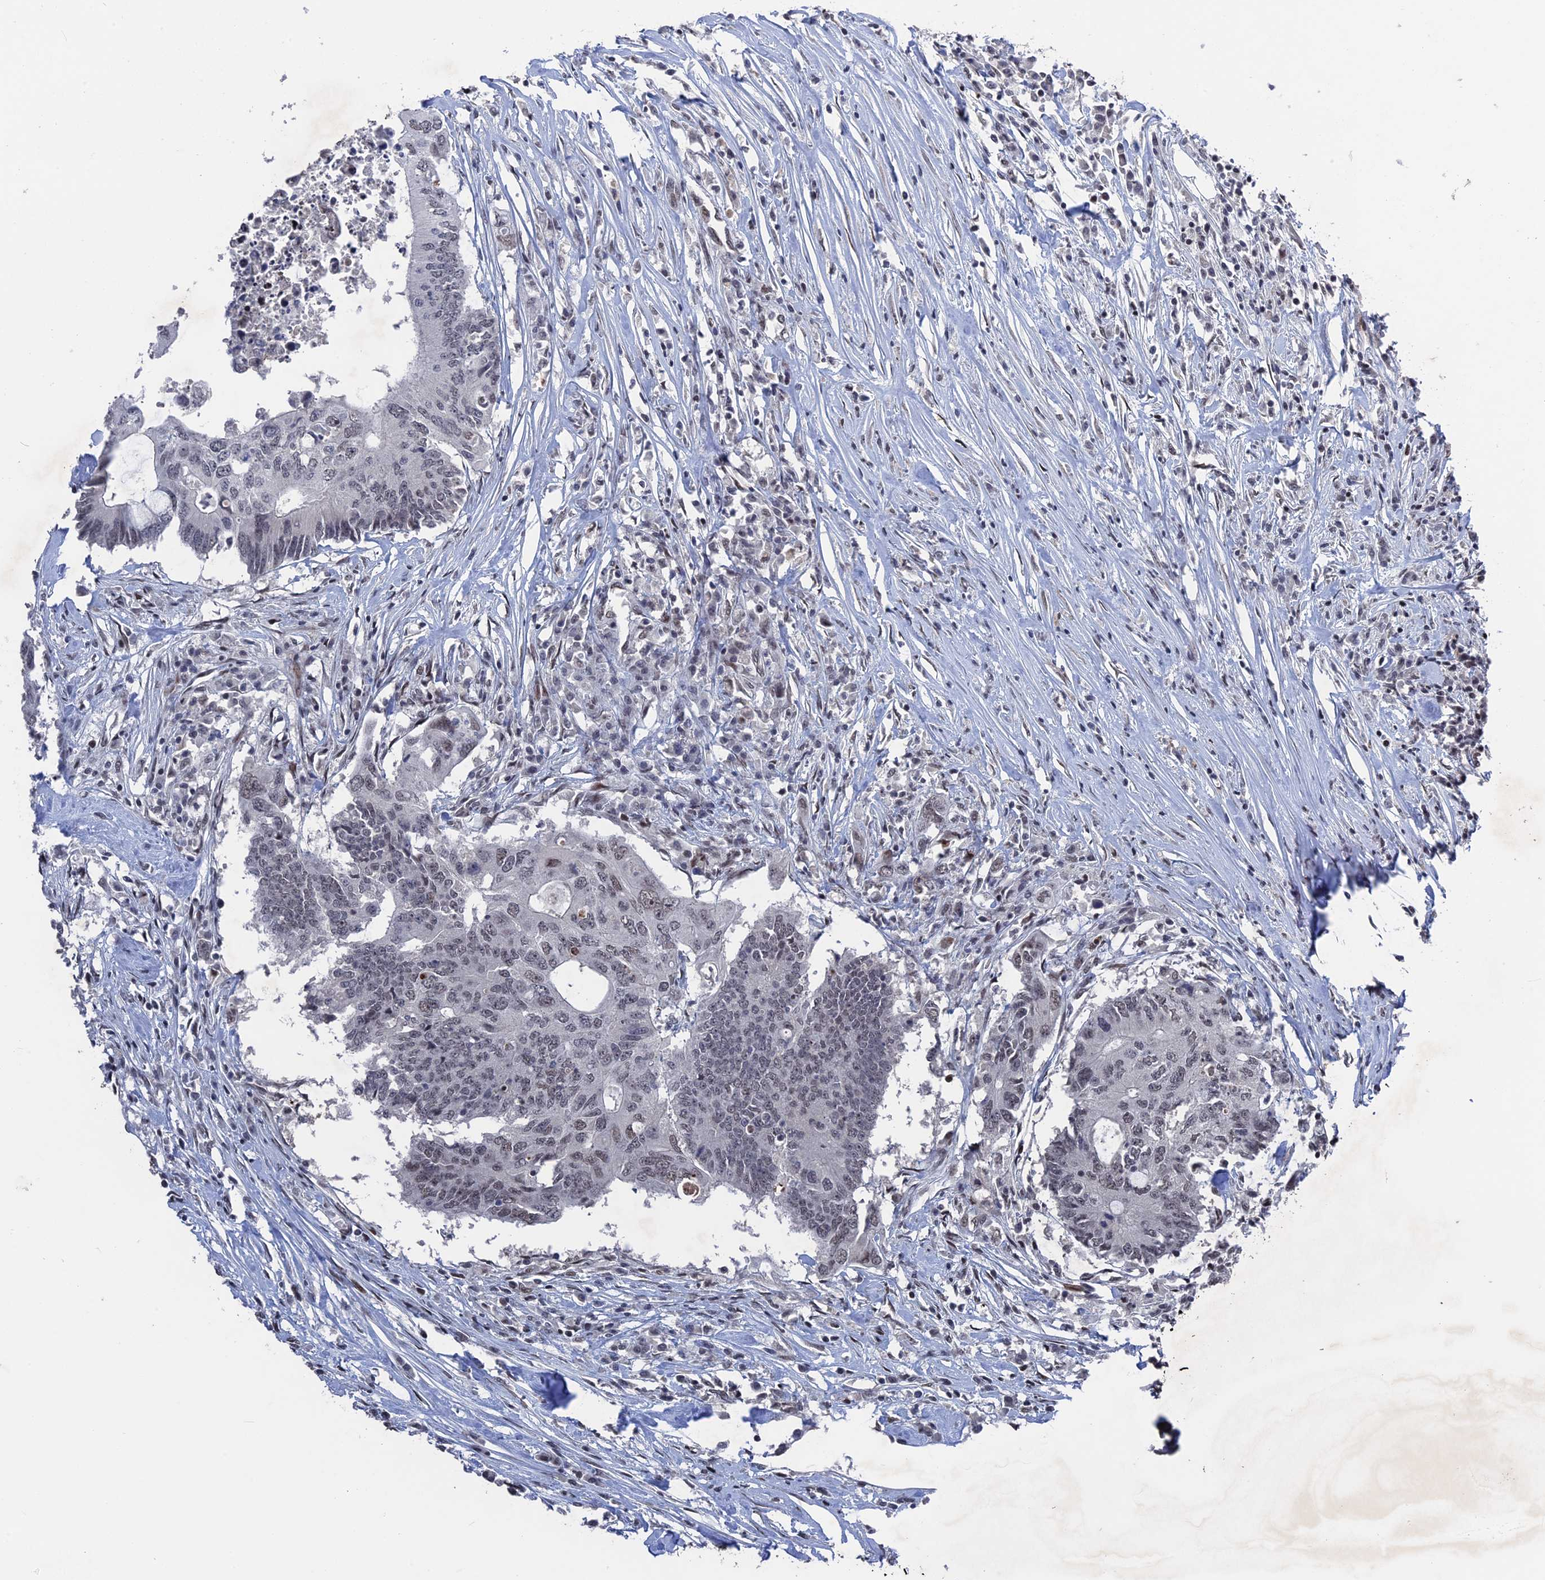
{"staining": {"intensity": "weak", "quantity": "<25%", "location": "nuclear"}, "tissue": "colorectal cancer", "cell_type": "Tumor cells", "image_type": "cancer", "snomed": [{"axis": "morphology", "description": "Adenocarcinoma, NOS"}, {"axis": "topography", "description": "Colon"}], "caption": "The photomicrograph exhibits no staining of tumor cells in adenocarcinoma (colorectal).", "gene": "NR2C2AP", "patient": {"sex": "male", "age": 71}}